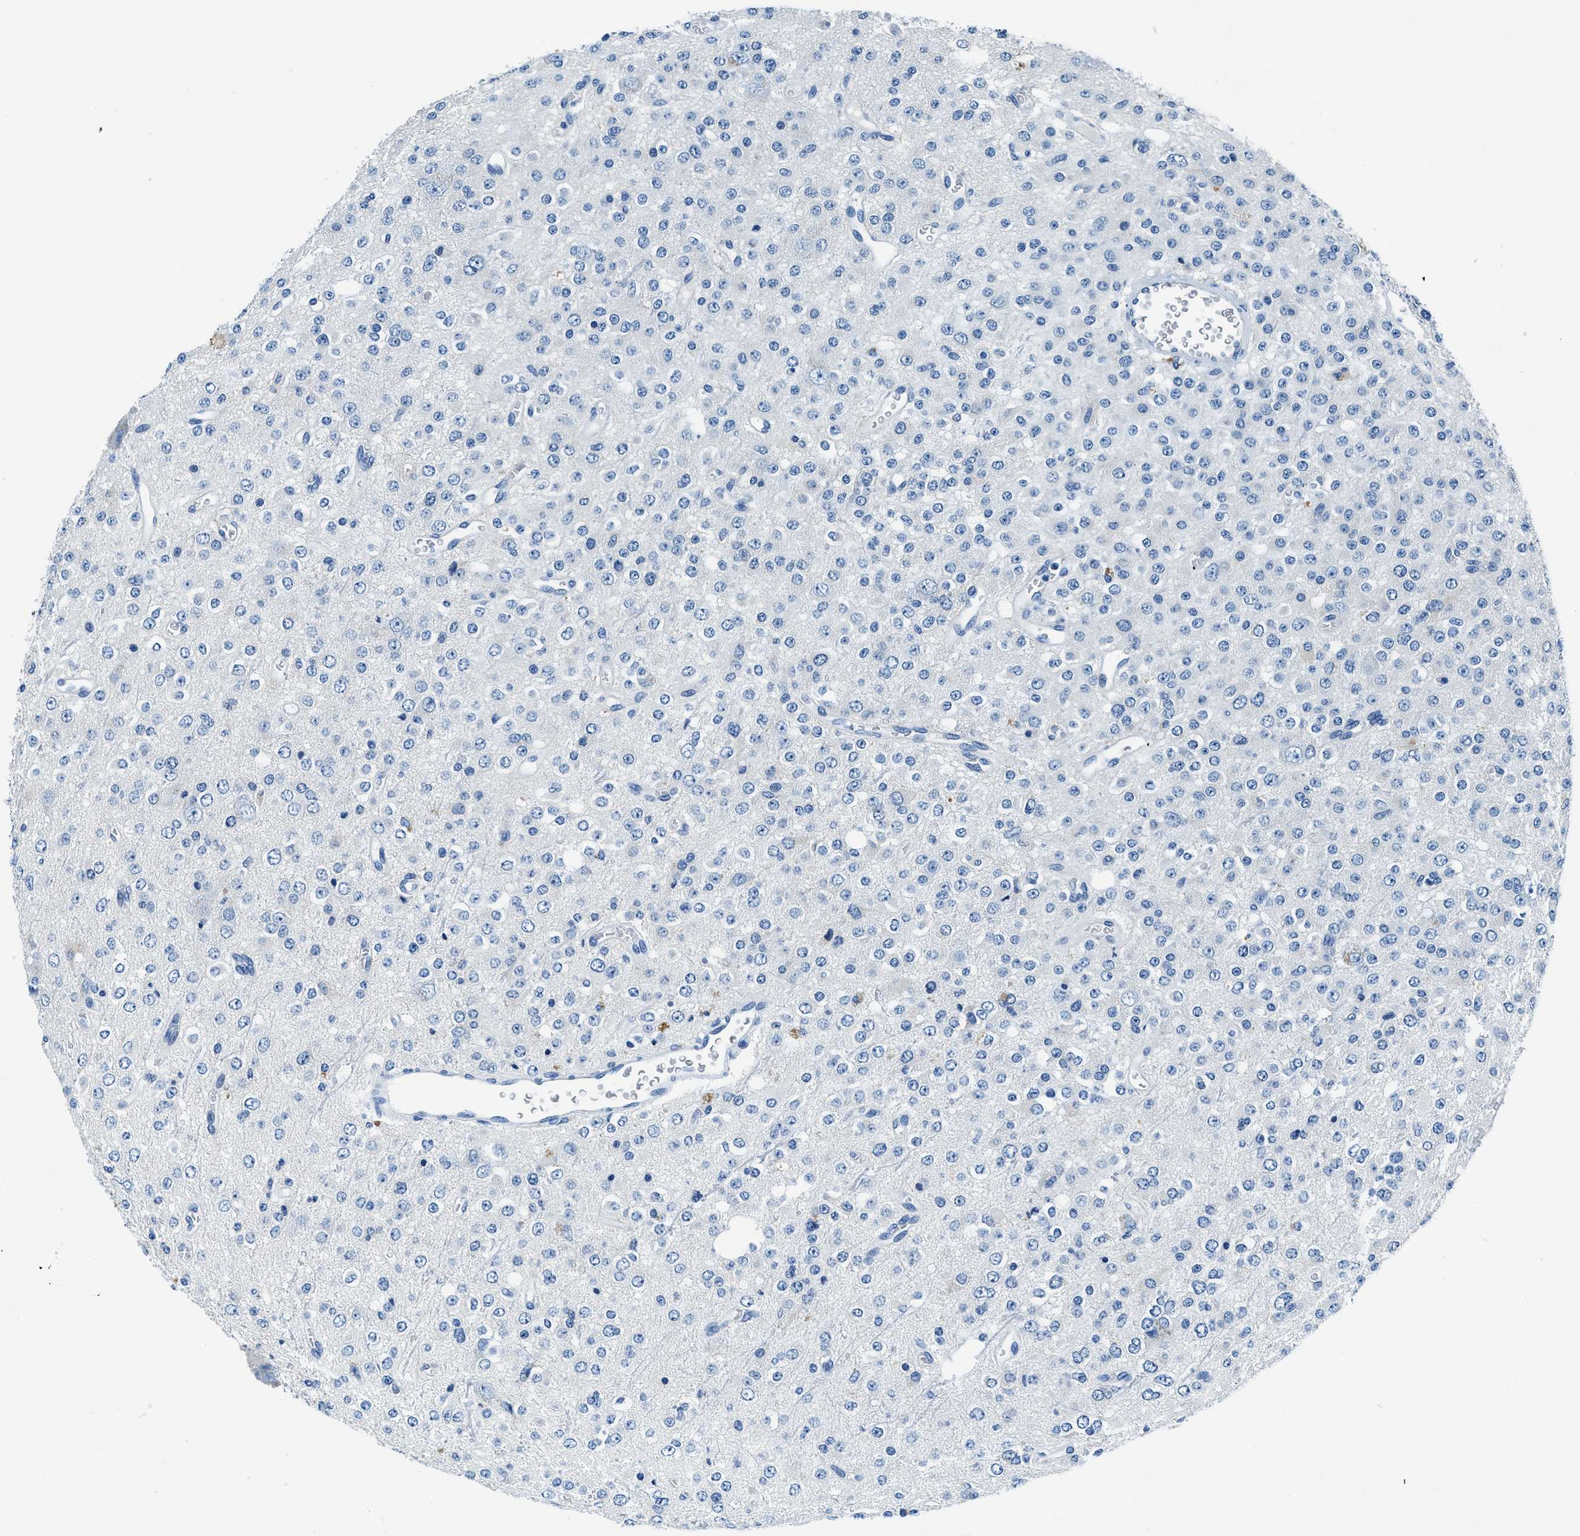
{"staining": {"intensity": "negative", "quantity": "none", "location": "none"}, "tissue": "glioma", "cell_type": "Tumor cells", "image_type": "cancer", "snomed": [{"axis": "morphology", "description": "Glioma, malignant, Low grade"}, {"axis": "topography", "description": "Brain"}], "caption": "Protein analysis of glioma reveals no significant staining in tumor cells.", "gene": "UBAC2", "patient": {"sex": "male", "age": 38}}